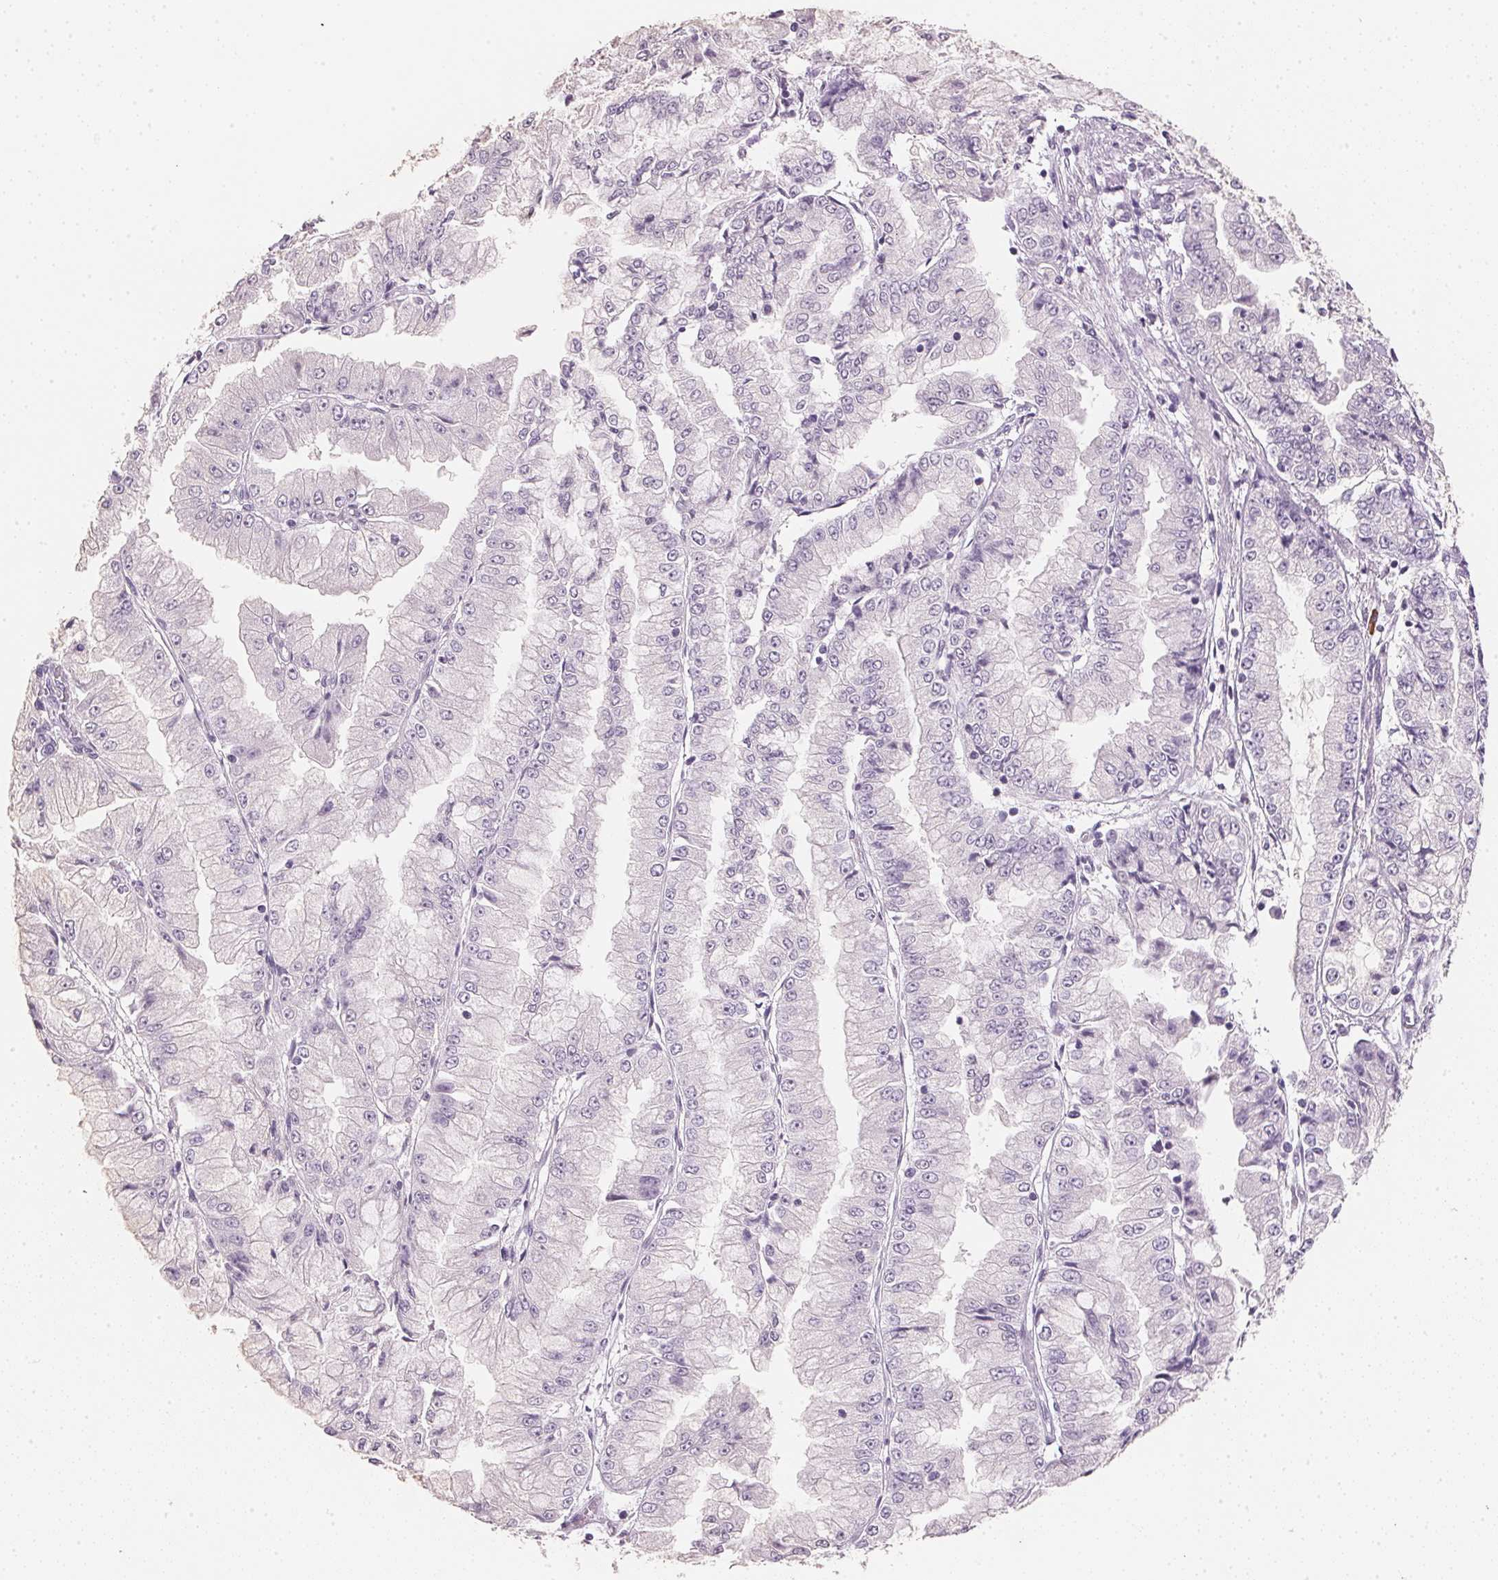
{"staining": {"intensity": "negative", "quantity": "none", "location": "none"}, "tissue": "stomach cancer", "cell_type": "Tumor cells", "image_type": "cancer", "snomed": [{"axis": "morphology", "description": "Adenocarcinoma, NOS"}, {"axis": "topography", "description": "Stomach, upper"}], "caption": "An image of stomach adenocarcinoma stained for a protein exhibits no brown staining in tumor cells.", "gene": "IGFBP1", "patient": {"sex": "female", "age": 74}}